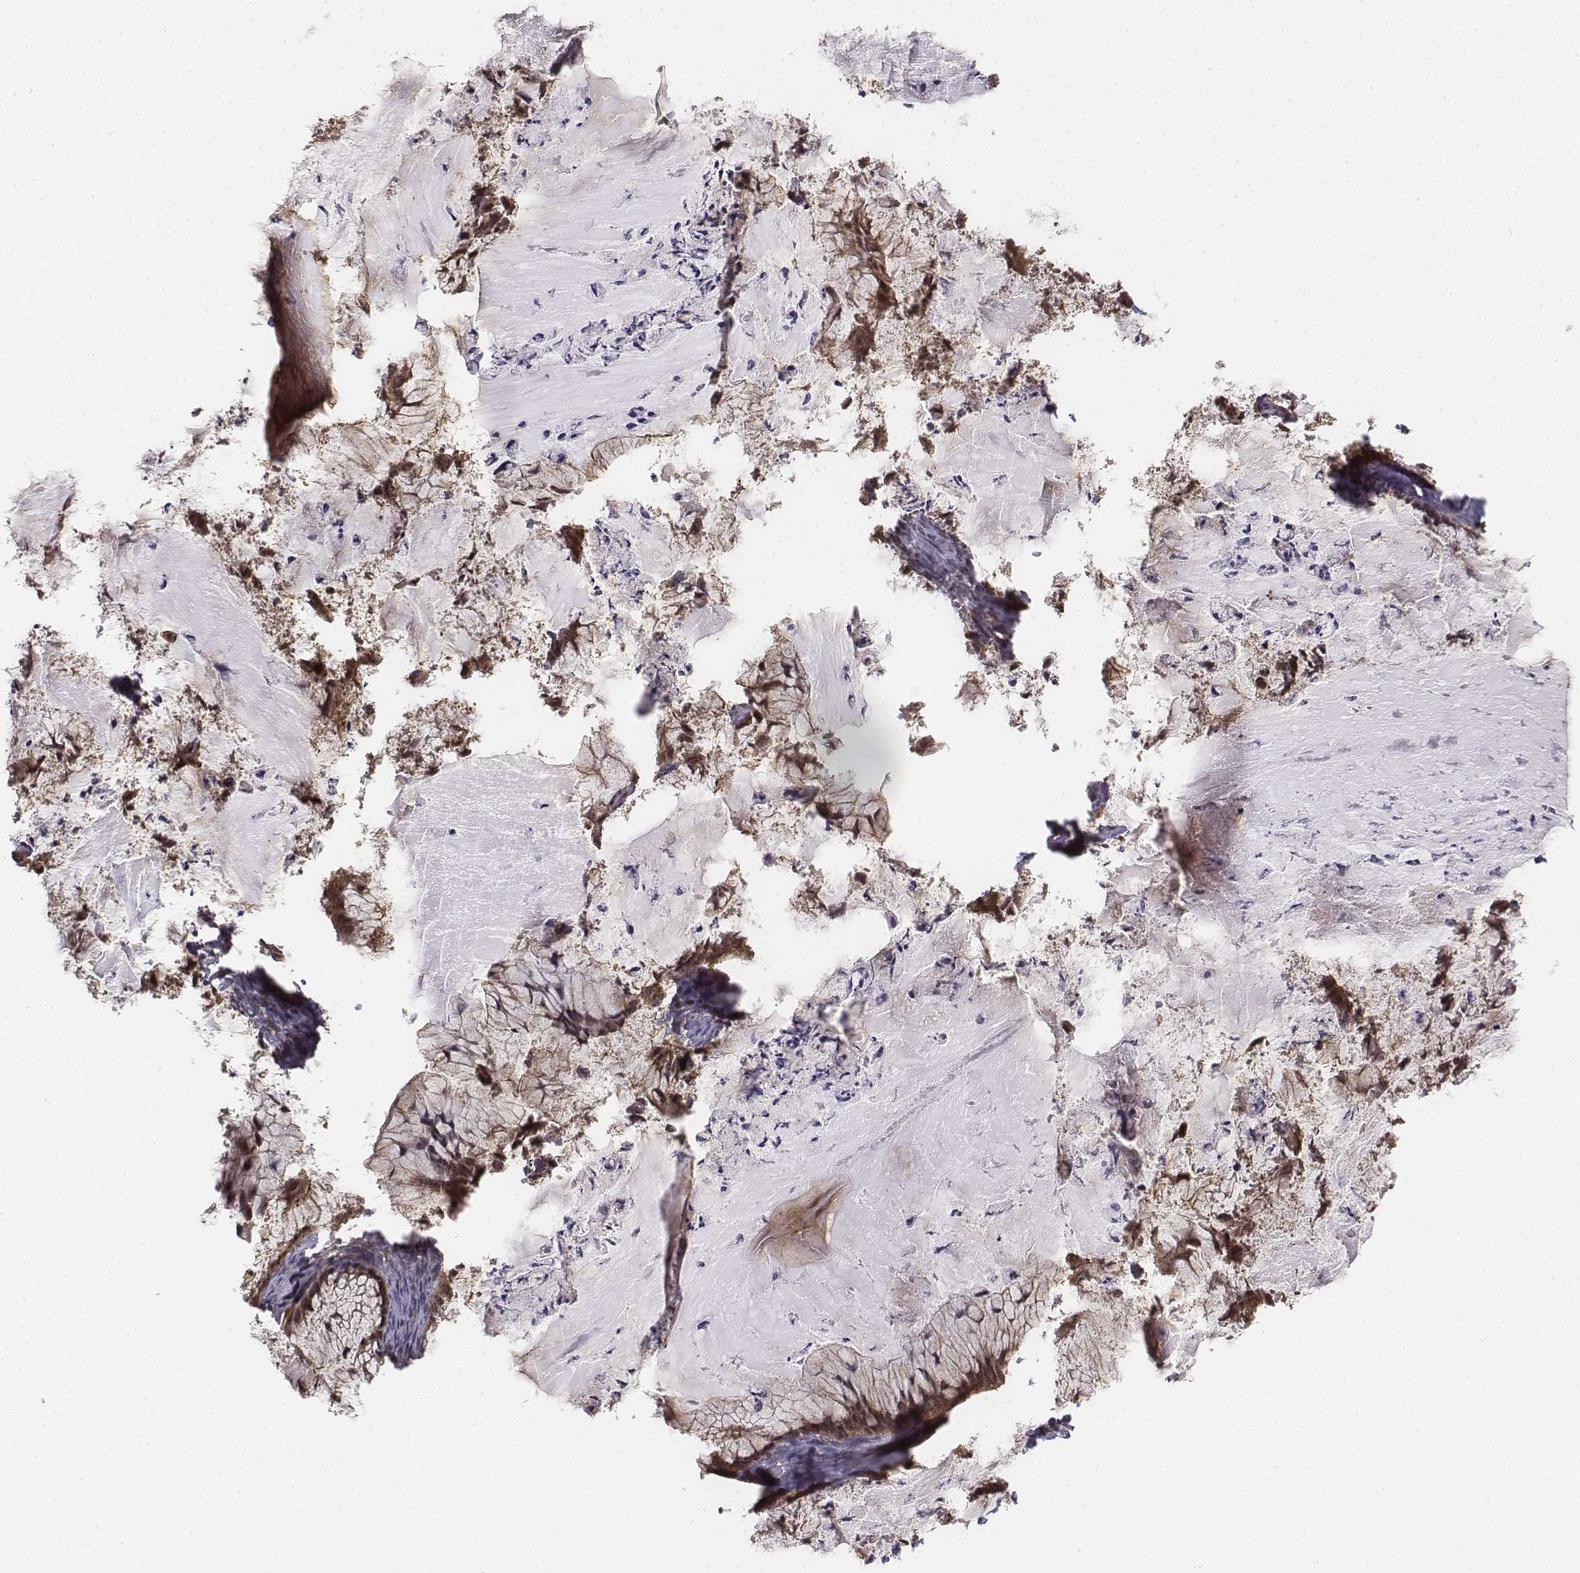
{"staining": {"intensity": "moderate", "quantity": ">75%", "location": "cytoplasmic/membranous,nuclear"}, "tissue": "ovarian cancer", "cell_type": "Tumor cells", "image_type": "cancer", "snomed": [{"axis": "morphology", "description": "Cystadenocarcinoma, mucinous, NOS"}, {"axis": "topography", "description": "Ovary"}], "caption": "This photomicrograph shows IHC staining of mucinous cystadenocarcinoma (ovarian), with medium moderate cytoplasmic/membranous and nuclear positivity in approximately >75% of tumor cells.", "gene": "ZFYVE19", "patient": {"sex": "female", "age": 72}}